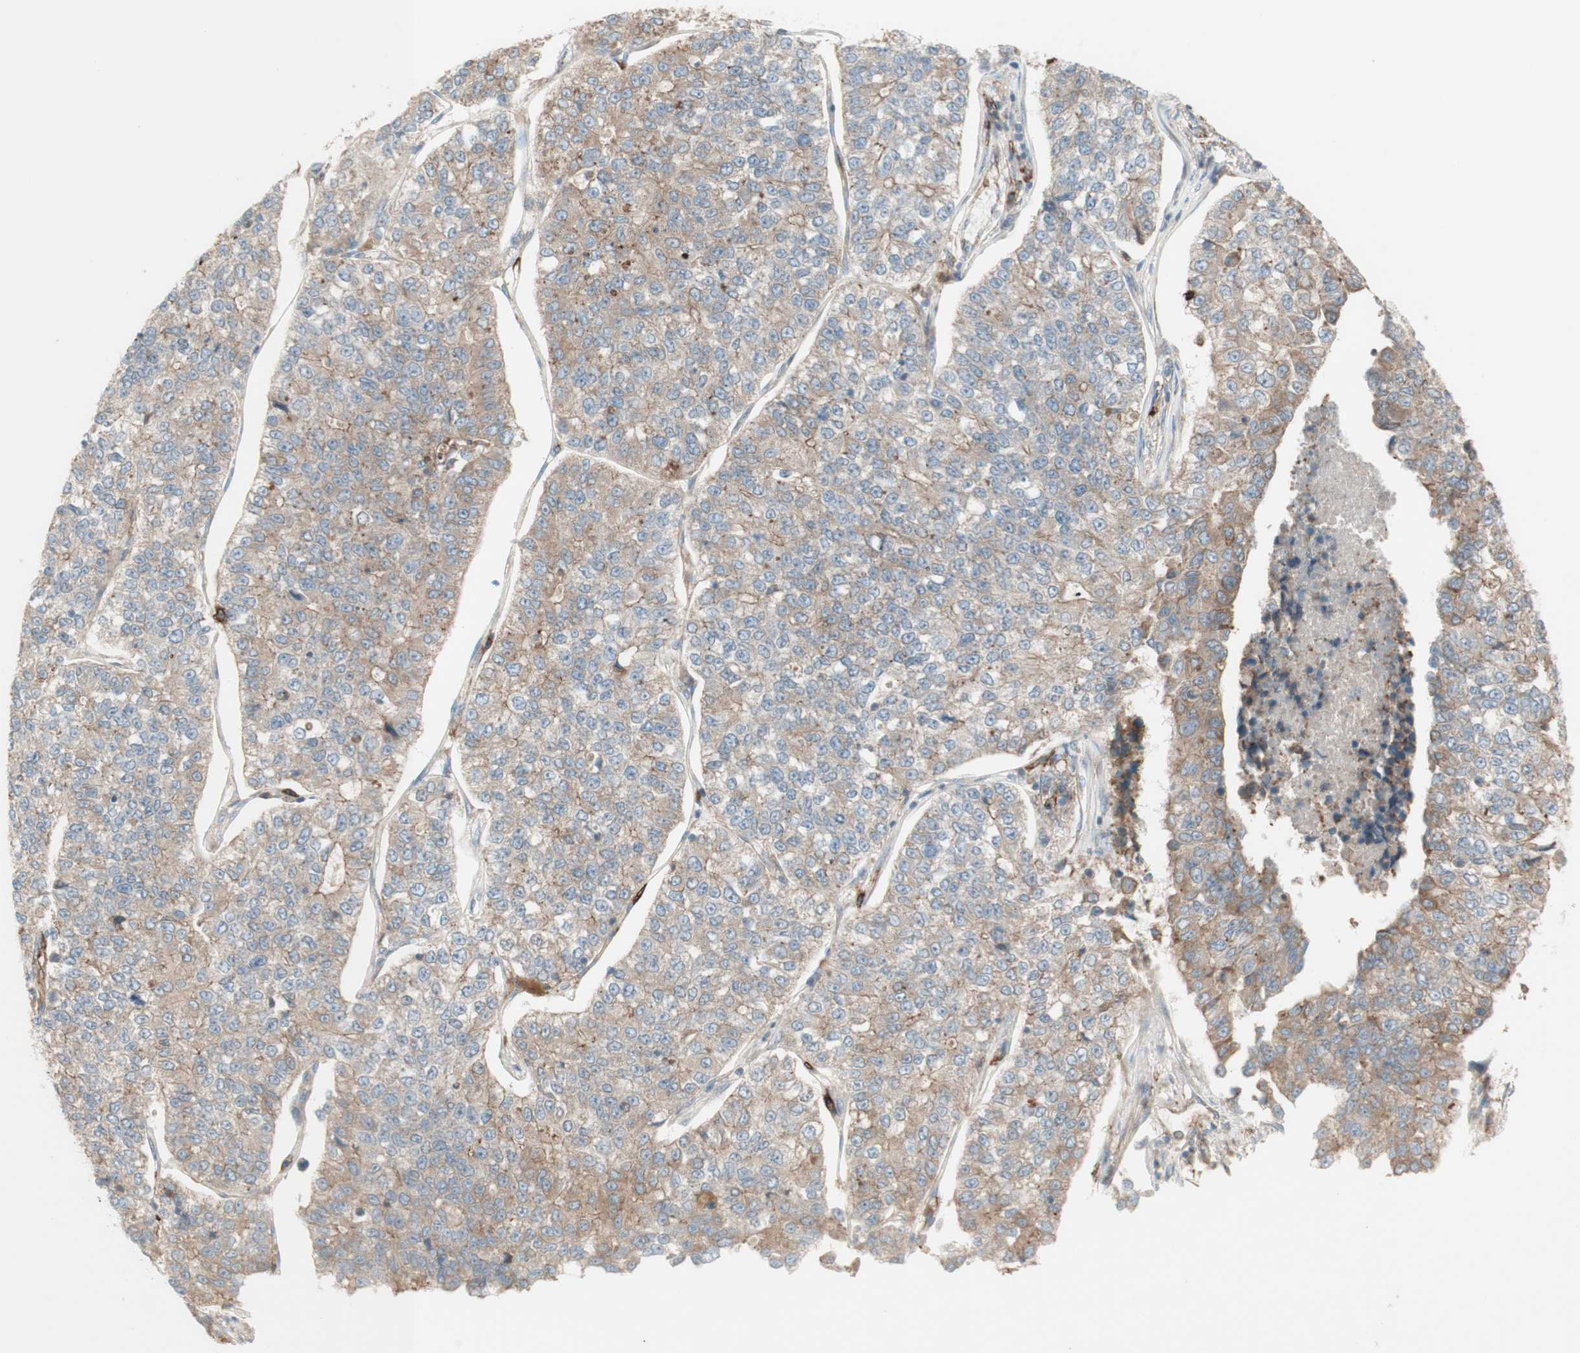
{"staining": {"intensity": "weak", "quantity": "25%-75%", "location": "cytoplasmic/membranous"}, "tissue": "lung cancer", "cell_type": "Tumor cells", "image_type": "cancer", "snomed": [{"axis": "morphology", "description": "Adenocarcinoma, NOS"}, {"axis": "topography", "description": "Lung"}], "caption": "Tumor cells demonstrate low levels of weak cytoplasmic/membranous expression in approximately 25%-75% of cells in lung cancer (adenocarcinoma). (Brightfield microscopy of DAB IHC at high magnification).", "gene": "PTGER4", "patient": {"sex": "male", "age": 49}}